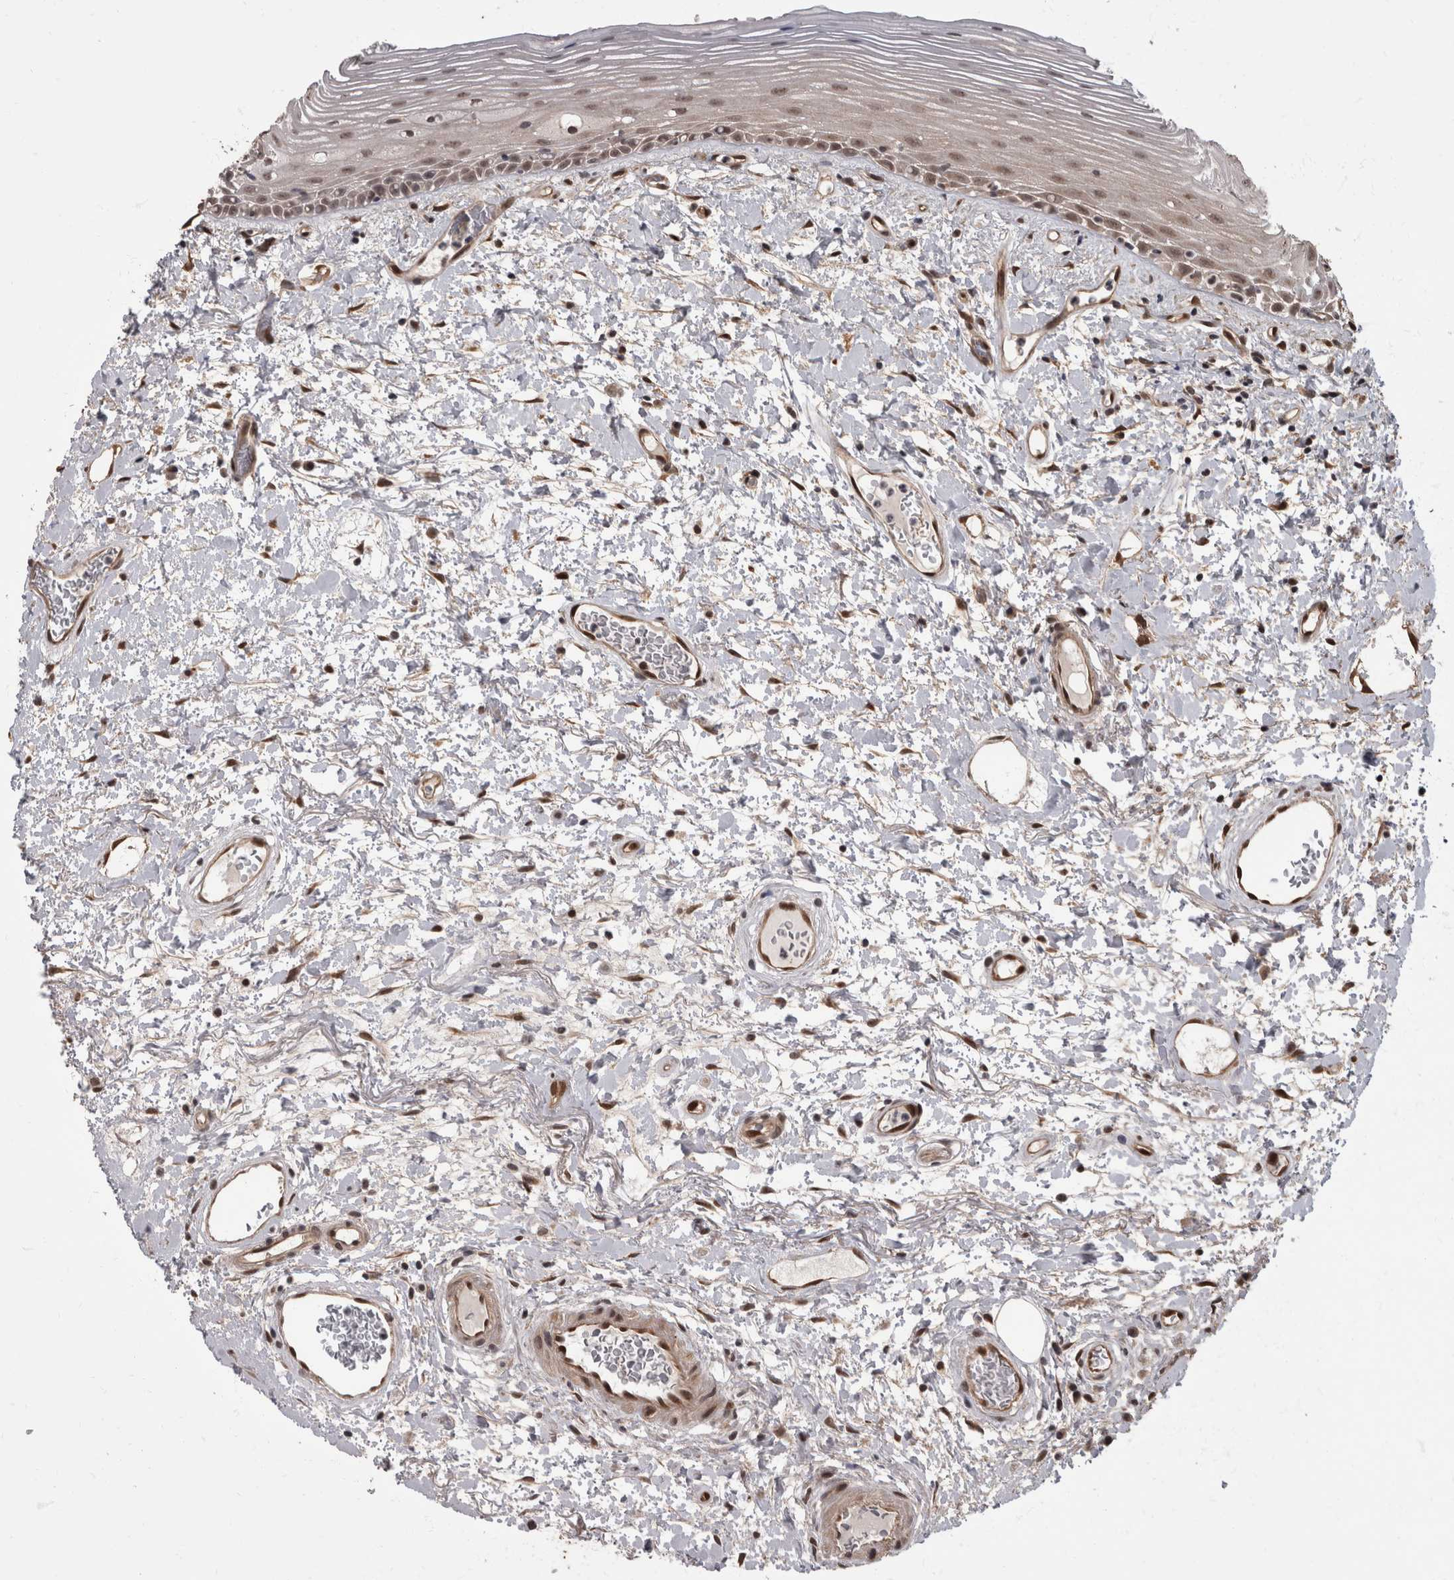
{"staining": {"intensity": "moderate", "quantity": "25%-75%", "location": "nuclear"}, "tissue": "oral mucosa", "cell_type": "Squamous epithelial cells", "image_type": "normal", "snomed": [{"axis": "morphology", "description": "Normal tissue, NOS"}, {"axis": "topography", "description": "Oral tissue"}], "caption": "High-power microscopy captured an immunohistochemistry photomicrograph of benign oral mucosa, revealing moderate nuclear expression in about 25%-75% of squamous epithelial cells.", "gene": "AKT3", "patient": {"sex": "female", "age": 76}}